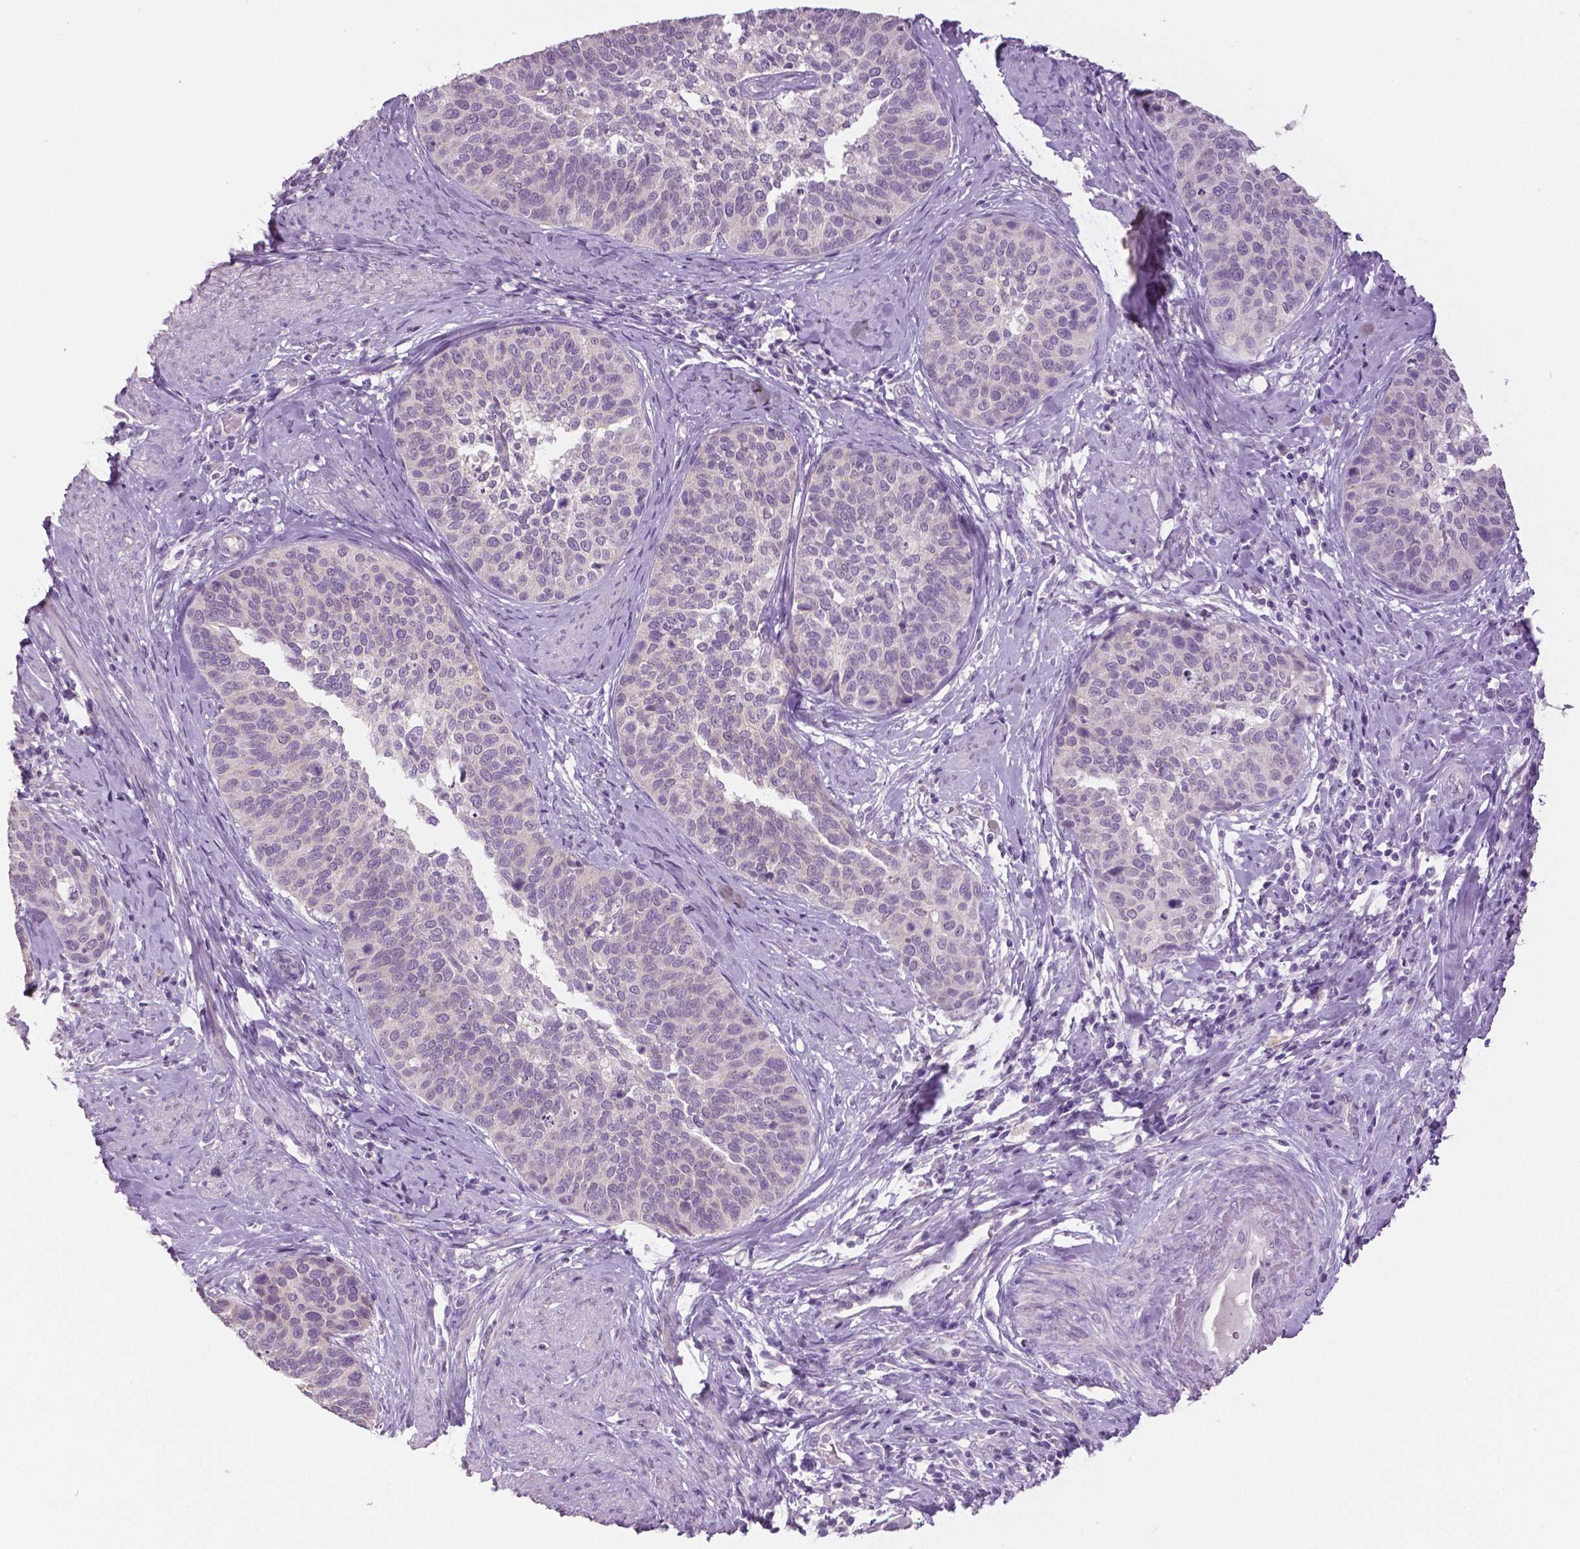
{"staining": {"intensity": "negative", "quantity": "none", "location": "none"}, "tissue": "cervical cancer", "cell_type": "Tumor cells", "image_type": "cancer", "snomed": [{"axis": "morphology", "description": "Squamous cell carcinoma, NOS"}, {"axis": "topography", "description": "Cervix"}], "caption": "Tumor cells are negative for protein expression in human squamous cell carcinoma (cervical). (DAB immunohistochemistry with hematoxylin counter stain).", "gene": "GRIN2A", "patient": {"sex": "female", "age": 69}}